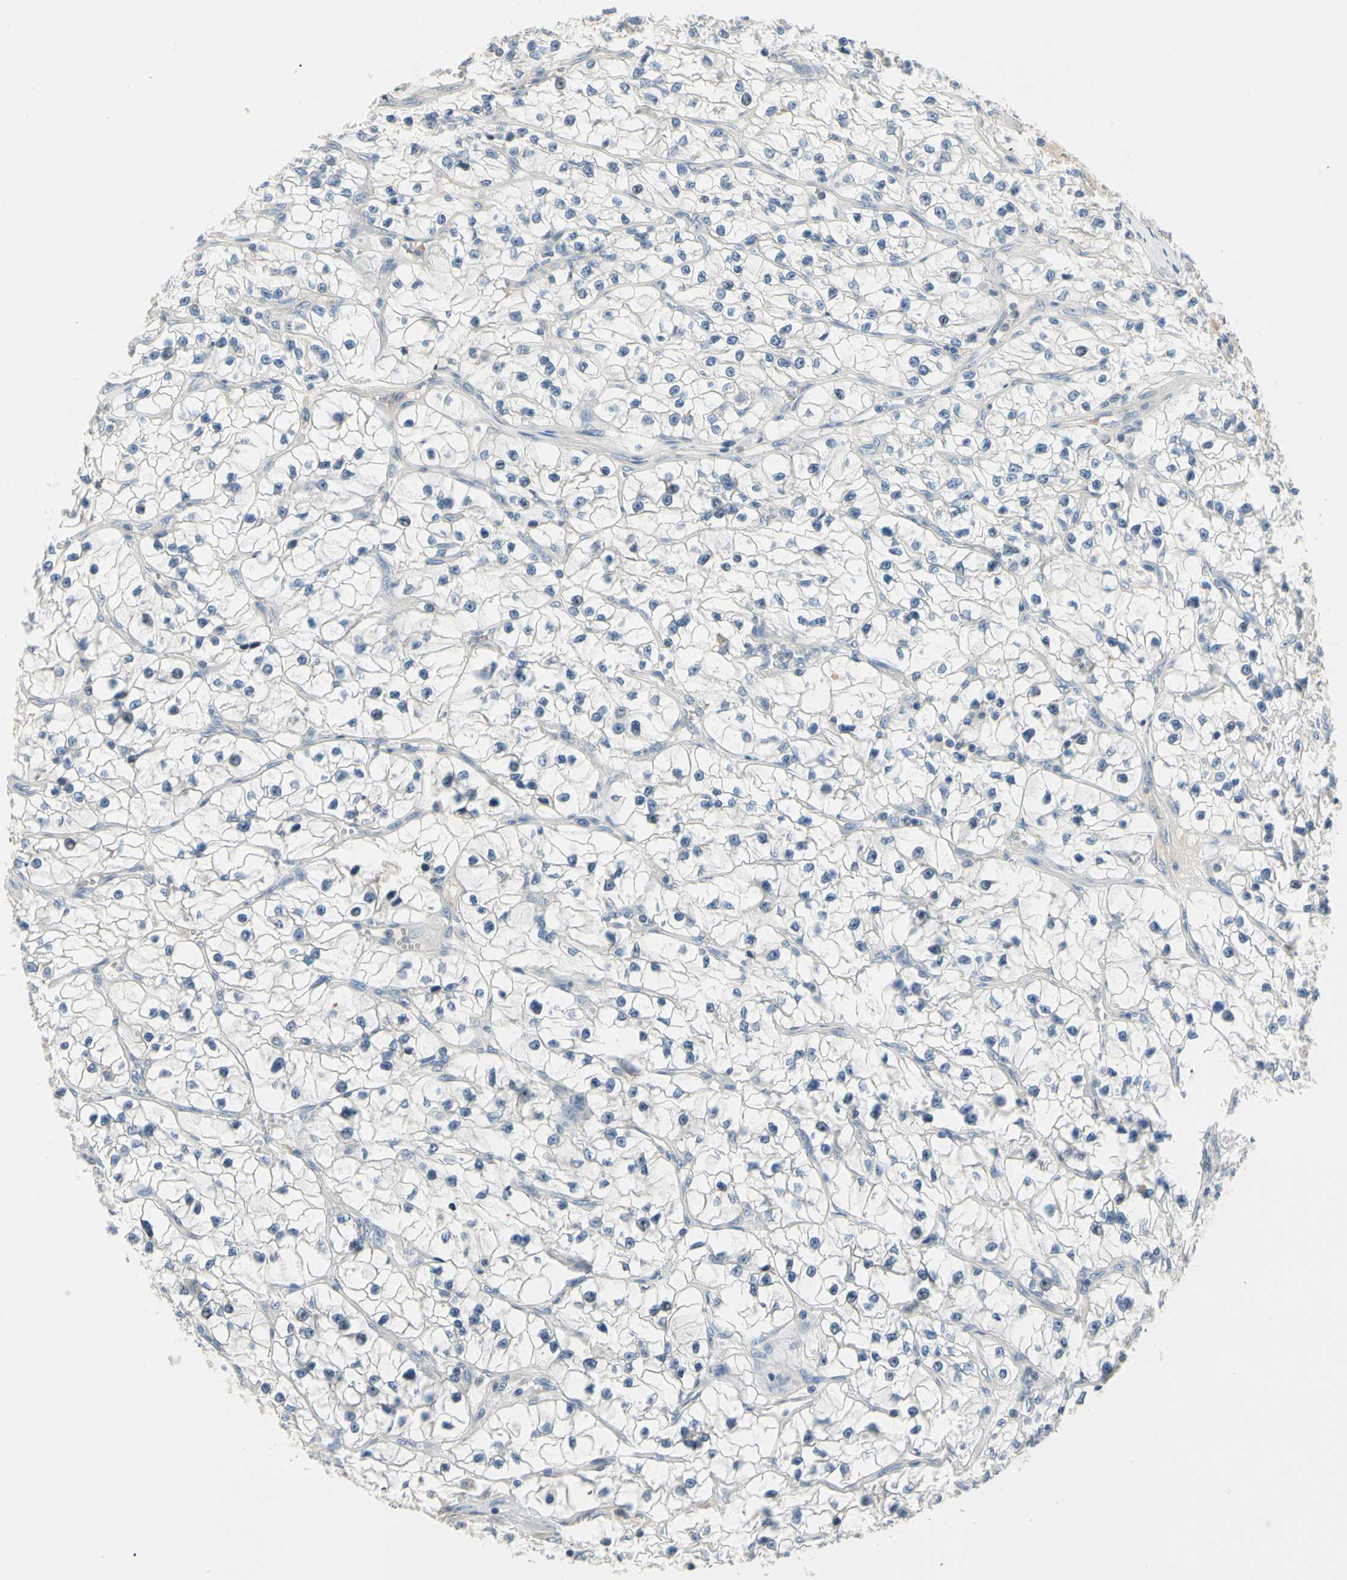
{"staining": {"intensity": "negative", "quantity": "none", "location": "none"}, "tissue": "renal cancer", "cell_type": "Tumor cells", "image_type": "cancer", "snomed": [{"axis": "morphology", "description": "Adenocarcinoma, NOS"}, {"axis": "topography", "description": "Kidney"}], "caption": "An image of renal cancer stained for a protein shows no brown staining in tumor cells.", "gene": "GPR153", "patient": {"sex": "female", "age": 57}}